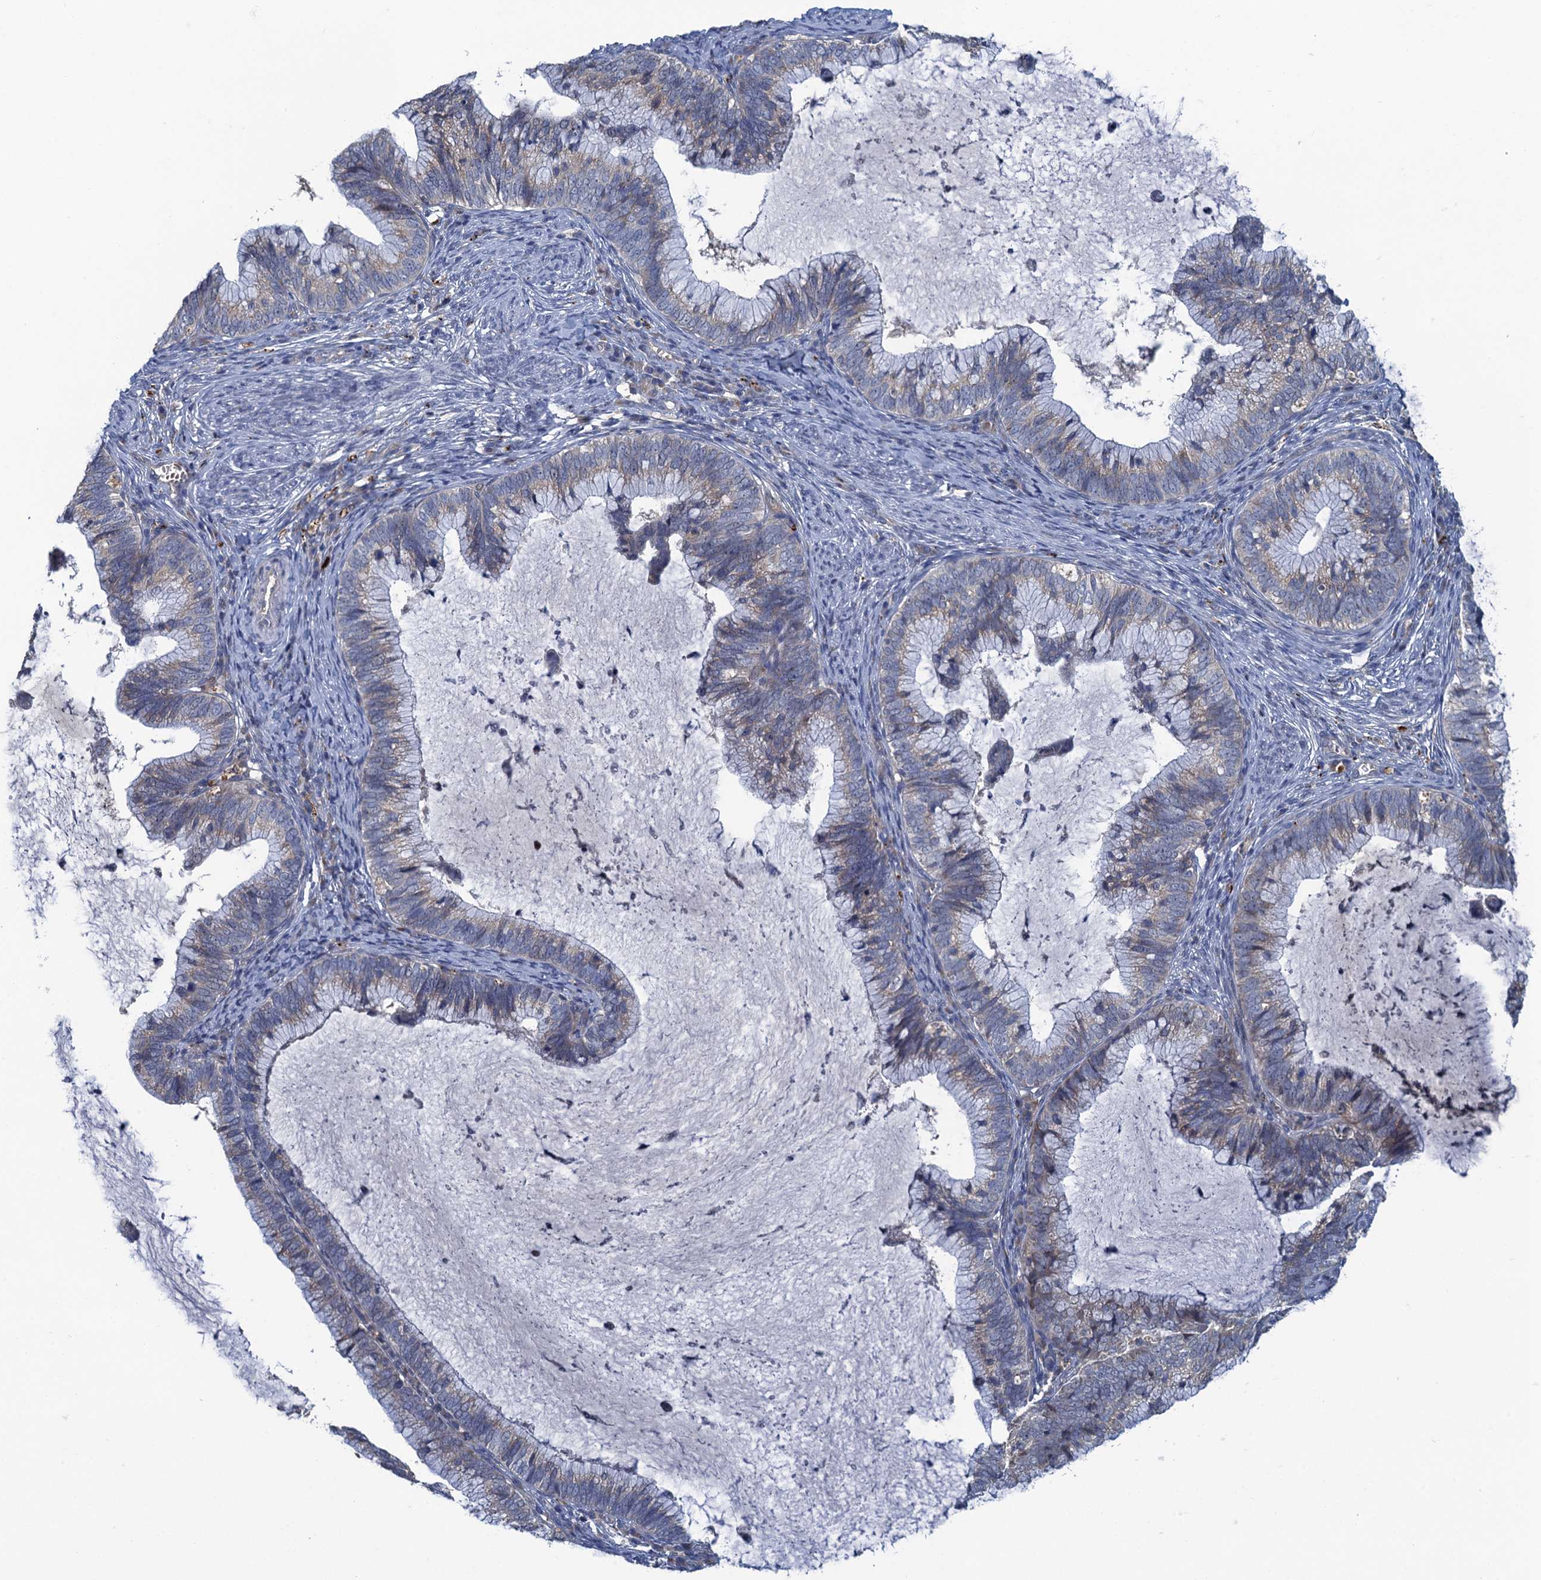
{"staining": {"intensity": "weak", "quantity": "25%-75%", "location": "cytoplasmic/membranous"}, "tissue": "cervical cancer", "cell_type": "Tumor cells", "image_type": "cancer", "snomed": [{"axis": "morphology", "description": "Adenocarcinoma, NOS"}, {"axis": "topography", "description": "Cervix"}], "caption": "A histopathology image of human cervical cancer stained for a protein shows weak cytoplasmic/membranous brown staining in tumor cells.", "gene": "KBTBD8", "patient": {"sex": "female", "age": 36}}